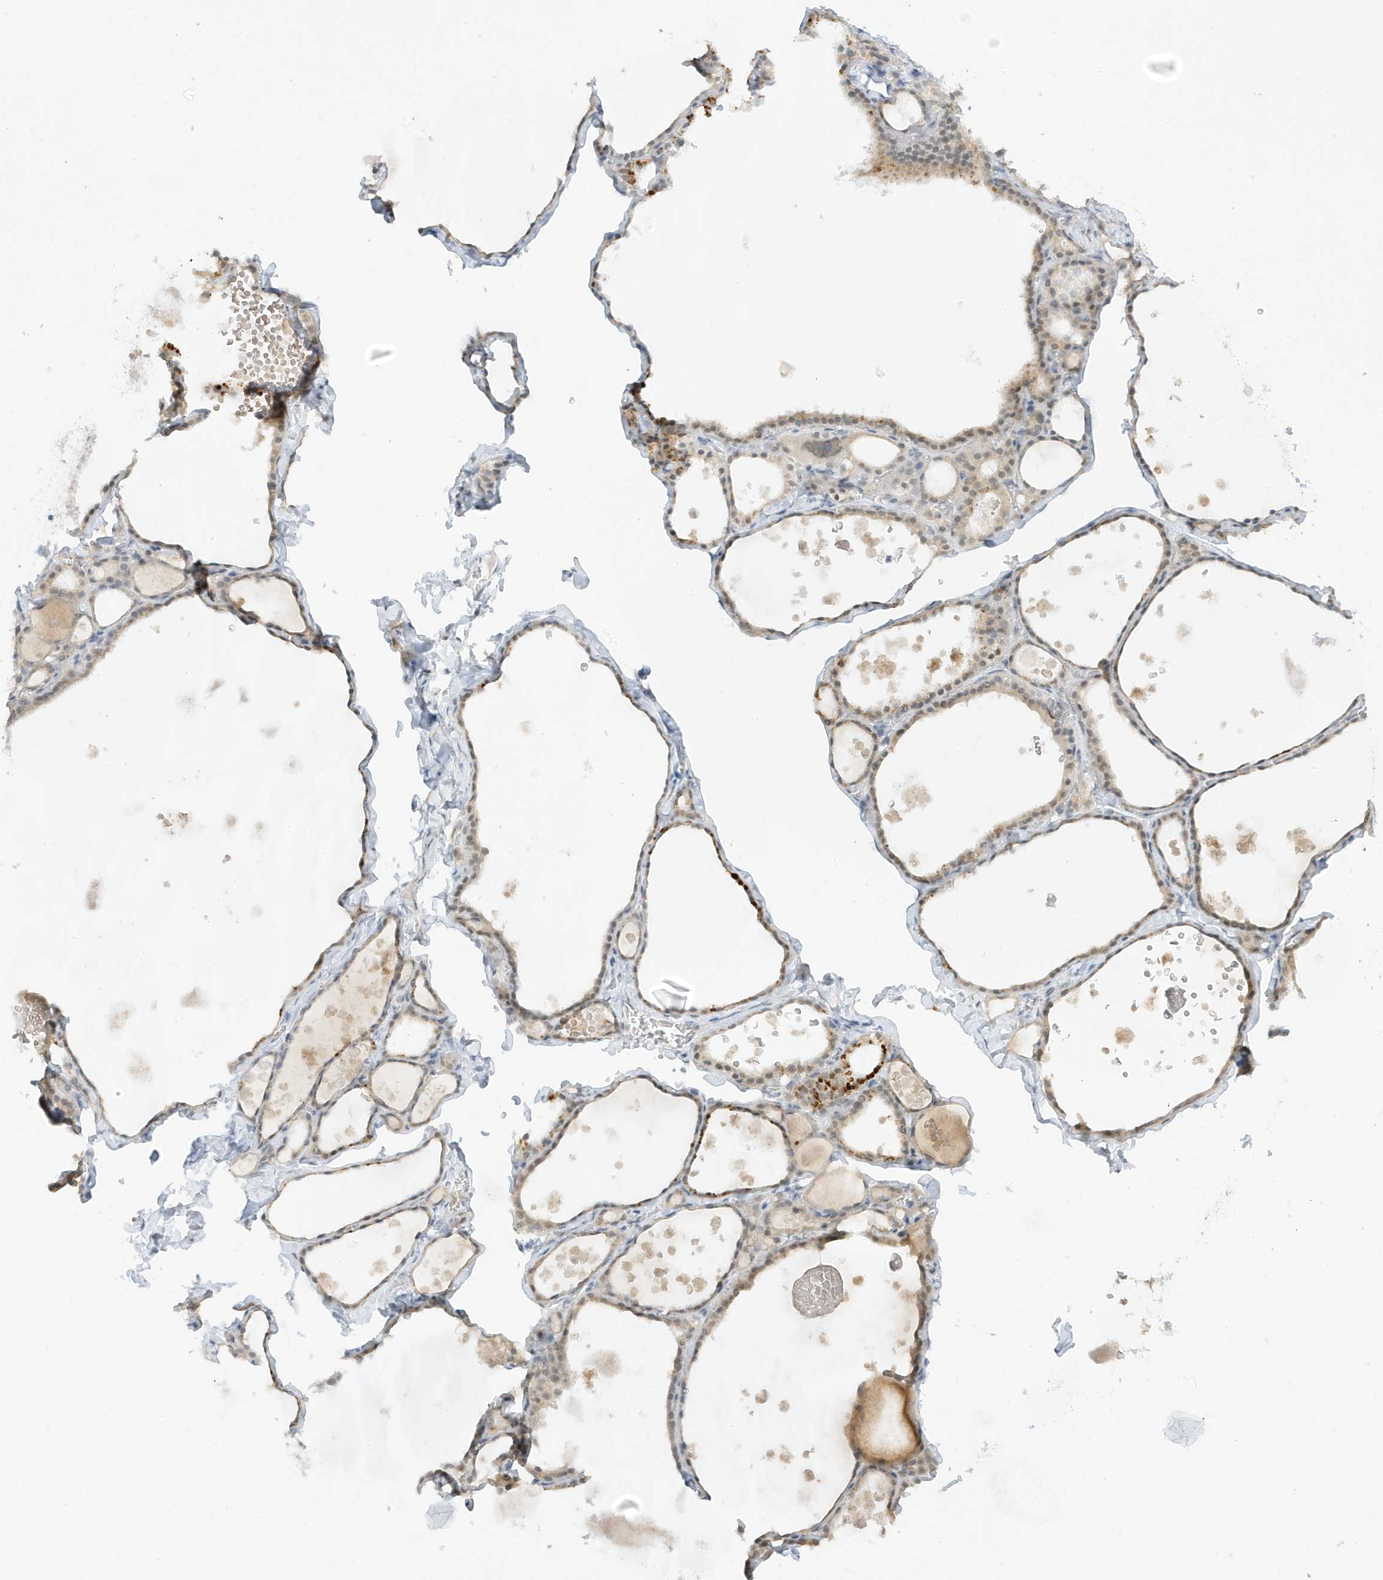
{"staining": {"intensity": "moderate", "quantity": "<25%", "location": "cytoplasmic/membranous"}, "tissue": "thyroid gland", "cell_type": "Glandular cells", "image_type": "normal", "snomed": [{"axis": "morphology", "description": "Normal tissue, NOS"}, {"axis": "topography", "description": "Thyroid gland"}], "caption": "DAB (3,3'-diaminobenzidine) immunohistochemical staining of benign thyroid gland displays moderate cytoplasmic/membranous protein expression in approximately <25% of glandular cells. (Brightfield microscopy of DAB IHC at high magnification).", "gene": "MSL3", "patient": {"sex": "male", "age": 56}}